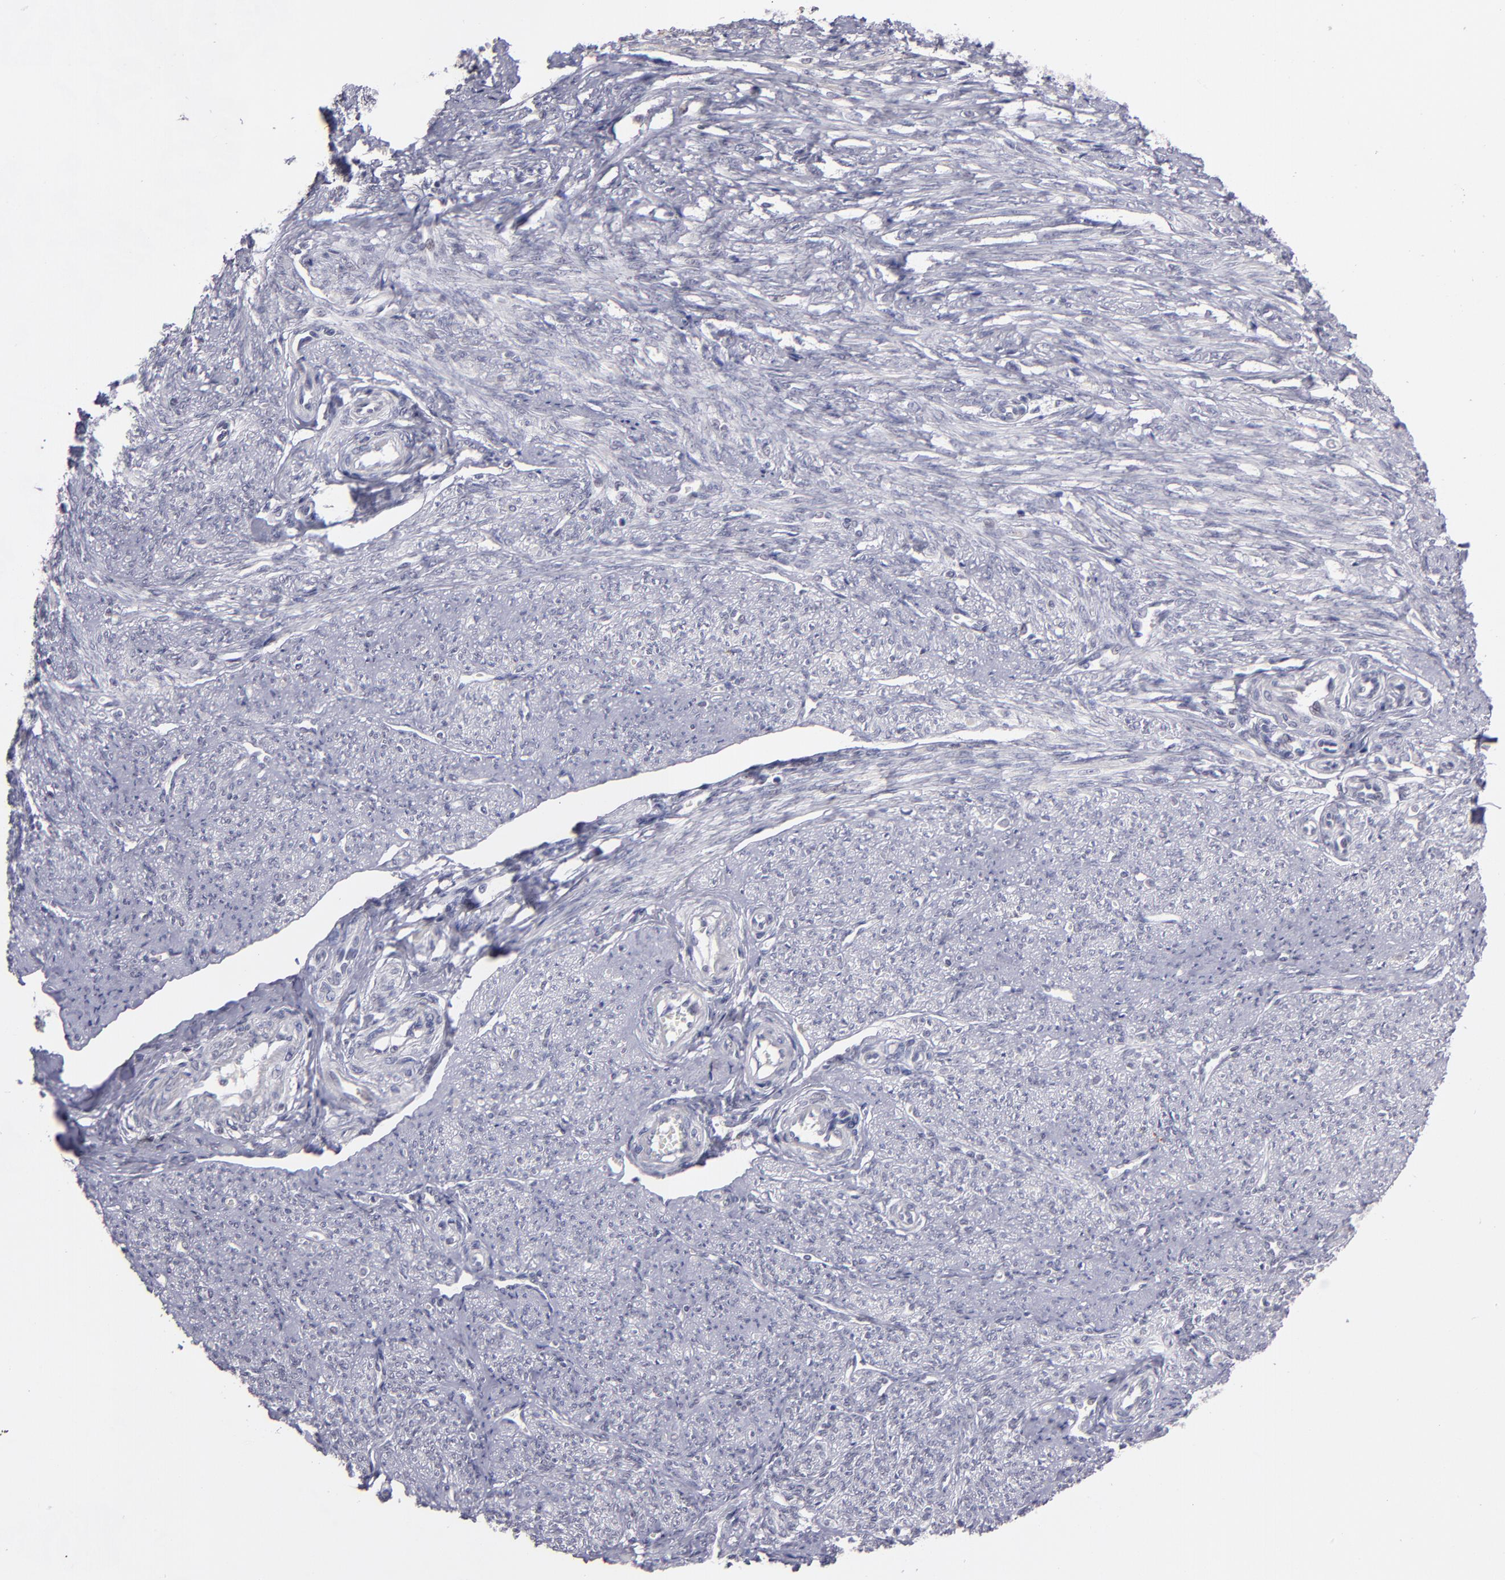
{"staining": {"intensity": "negative", "quantity": "none", "location": "none"}, "tissue": "smooth muscle", "cell_type": "Smooth muscle cells", "image_type": "normal", "snomed": [{"axis": "morphology", "description": "Normal tissue, NOS"}, {"axis": "topography", "description": "Smooth muscle"}], "caption": "High power microscopy image of an immunohistochemistry (IHC) image of normal smooth muscle, revealing no significant staining in smooth muscle cells.", "gene": "OTUB2", "patient": {"sex": "female", "age": 65}}